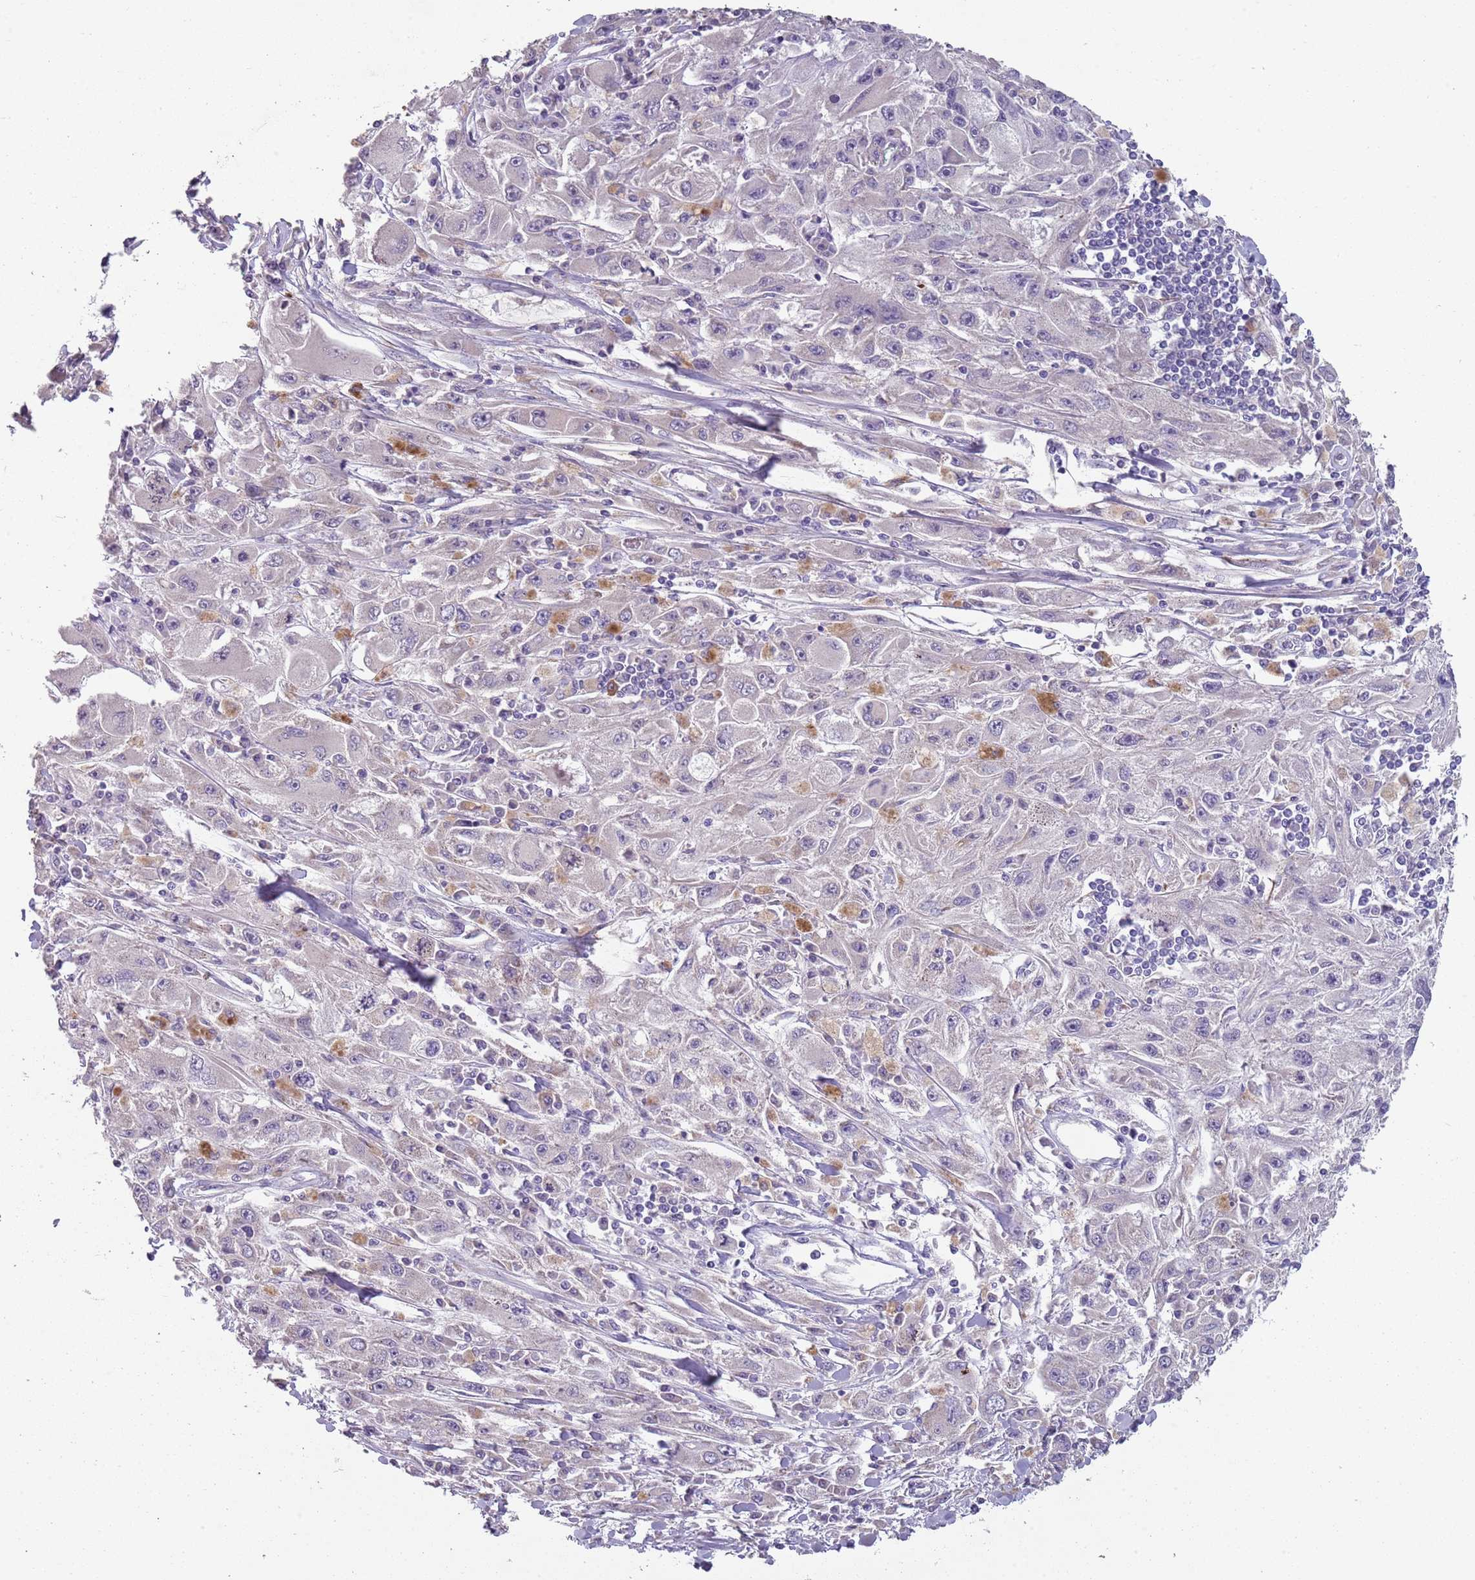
{"staining": {"intensity": "negative", "quantity": "none", "location": "none"}, "tissue": "melanoma", "cell_type": "Tumor cells", "image_type": "cancer", "snomed": [{"axis": "morphology", "description": "Malignant melanoma, Metastatic site"}, {"axis": "topography", "description": "Skin"}], "caption": "Tumor cells are negative for brown protein staining in melanoma. (DAB IHC with hematoxylin counter stain).", "gene": "ZNF583", "patient": {"sex": "male", "age": 53}}